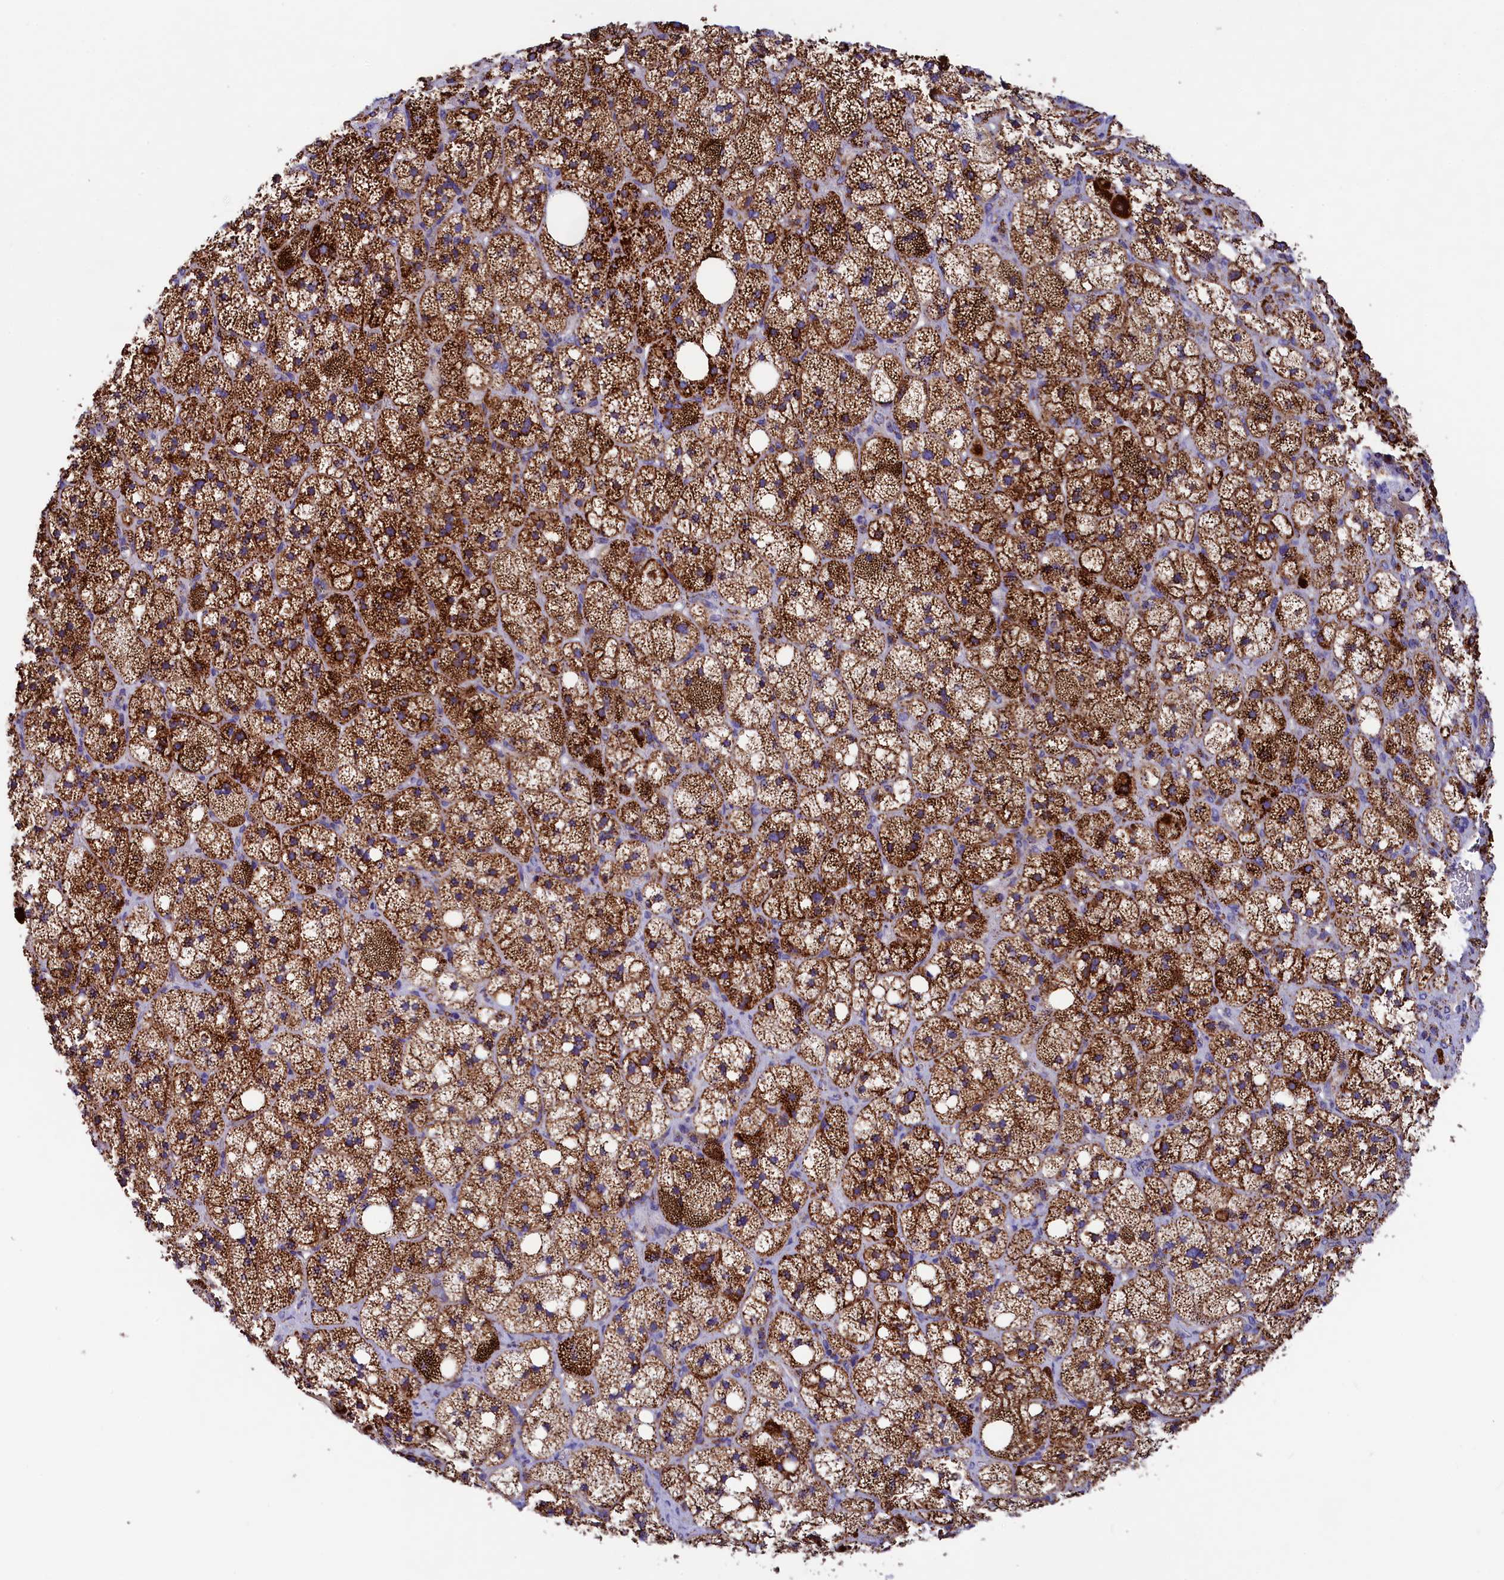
{"staining": {"intensity": "strong", "quantity": ">75%", "location": "cytoplasmic/membranous"}, "tissue": "adrenal gland", "cell_type": "Glandular cells", "image_type": "normal", "snomed": [{"axis": "morphology", "description": "Normal tissue, NOS"}, {"axis": "topography", "description": "Adrenal gland"}], "caption": "Protein expression analysis of benign adrenal gland demonstrates strong cytoplasmic/membranous expression in about >75% of glandular cells. (Brightfield microscopy of DAB IHC at high magnification).", "gene": "SLC39A3", "patient": {"sex": "male", "age": 61}}